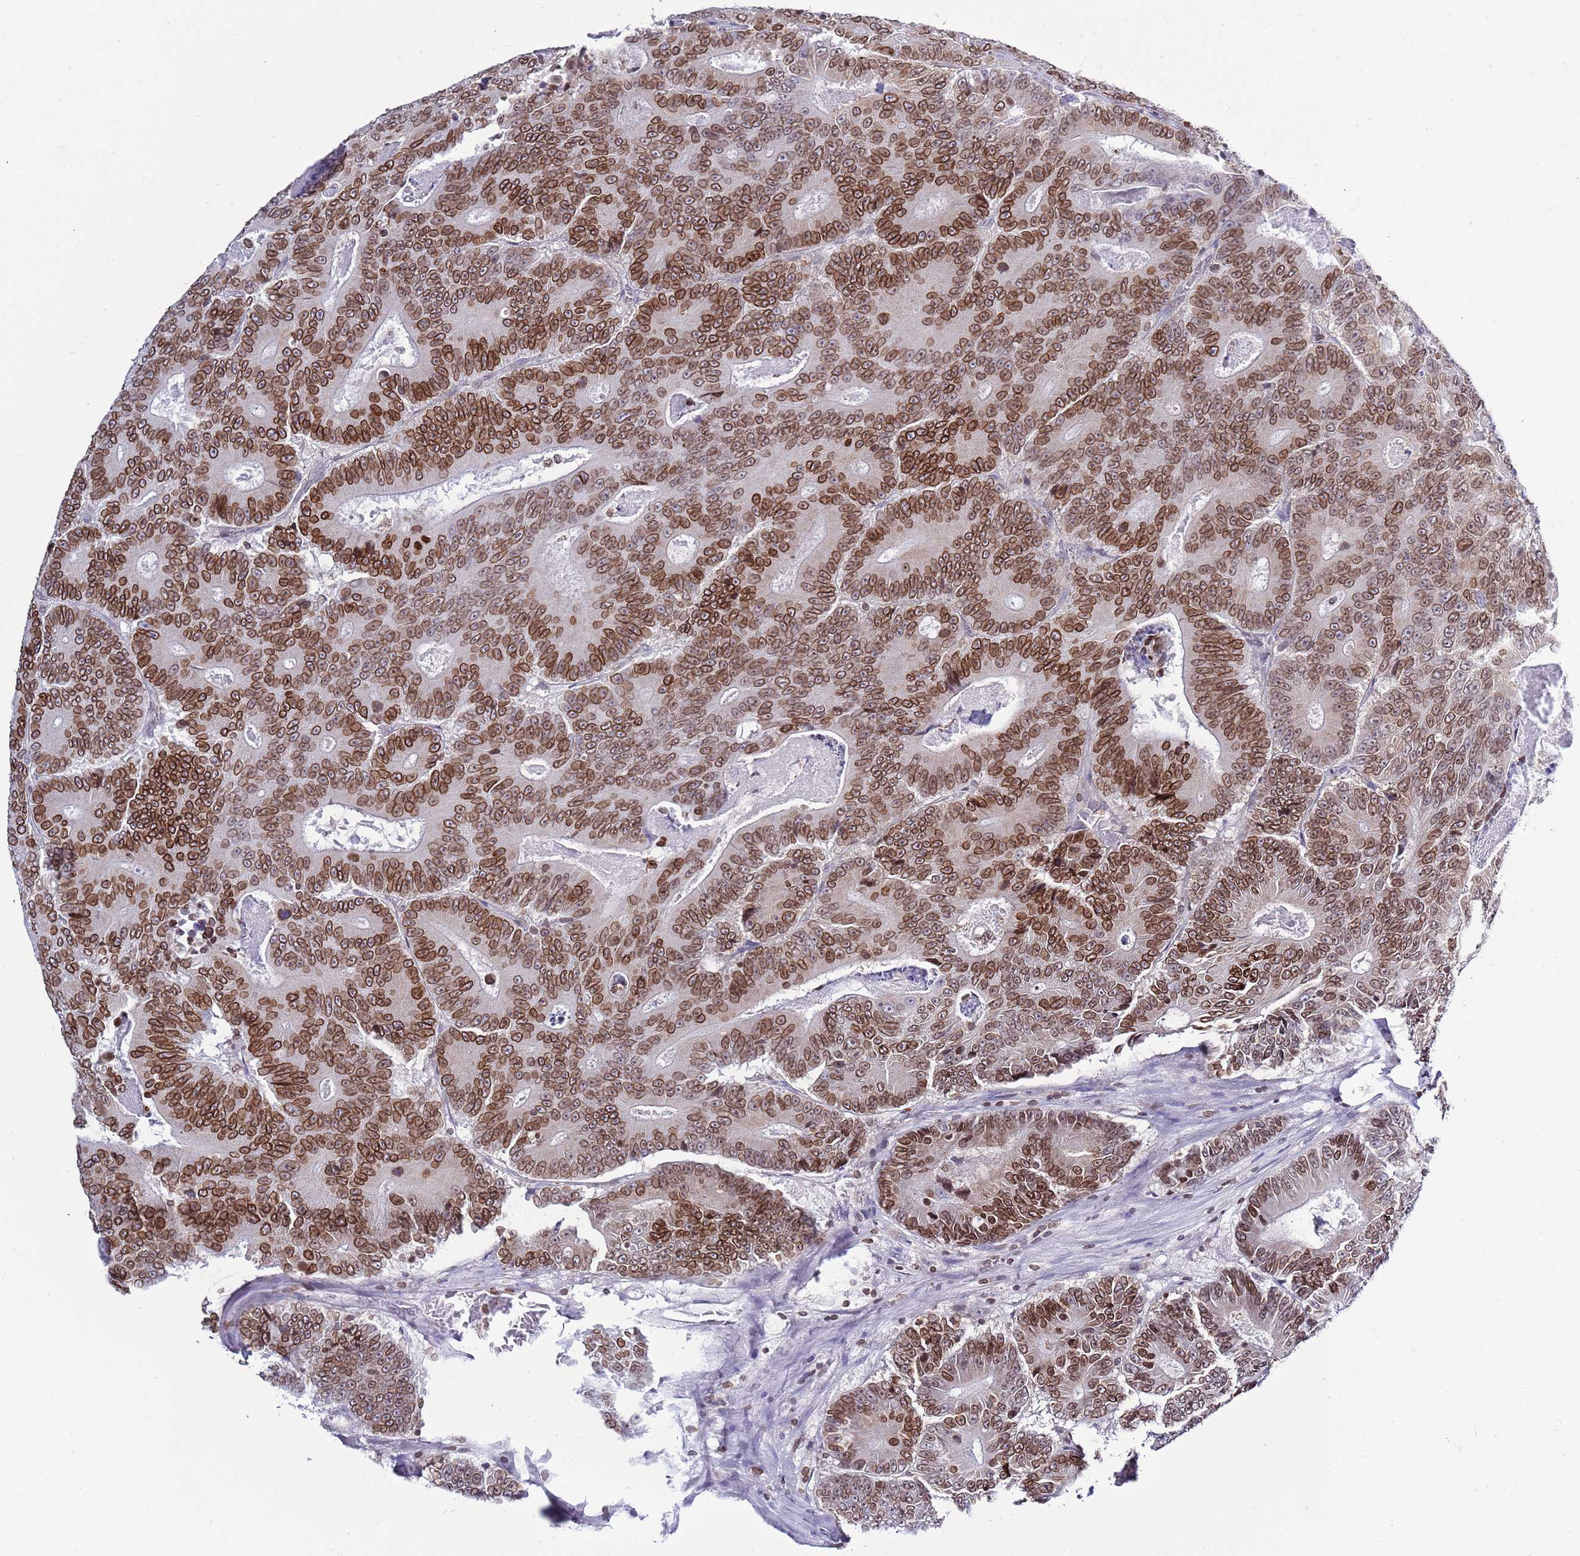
{"staining": {"intensity": "strong", "quantity": ">75%", "location": "cytoplasmic/membranous,nuclear"}, "tissue": "colorectal cancer", "cell_type": "Tumor cells", "image_type": "cancer", "snomed": [{"axis": "morphology", "description": "Adenocarcinoma, NOS"}, {"axis": "topography", "description": "Colon"}], "caption": "Colorectal adenocarcinoma stained for a protein demonstrates strong cytoplasmic/membranous and nuclear positivity in tumor cells.", "gene": "LBR", "patient": {"sex": "male", "age": 83}}